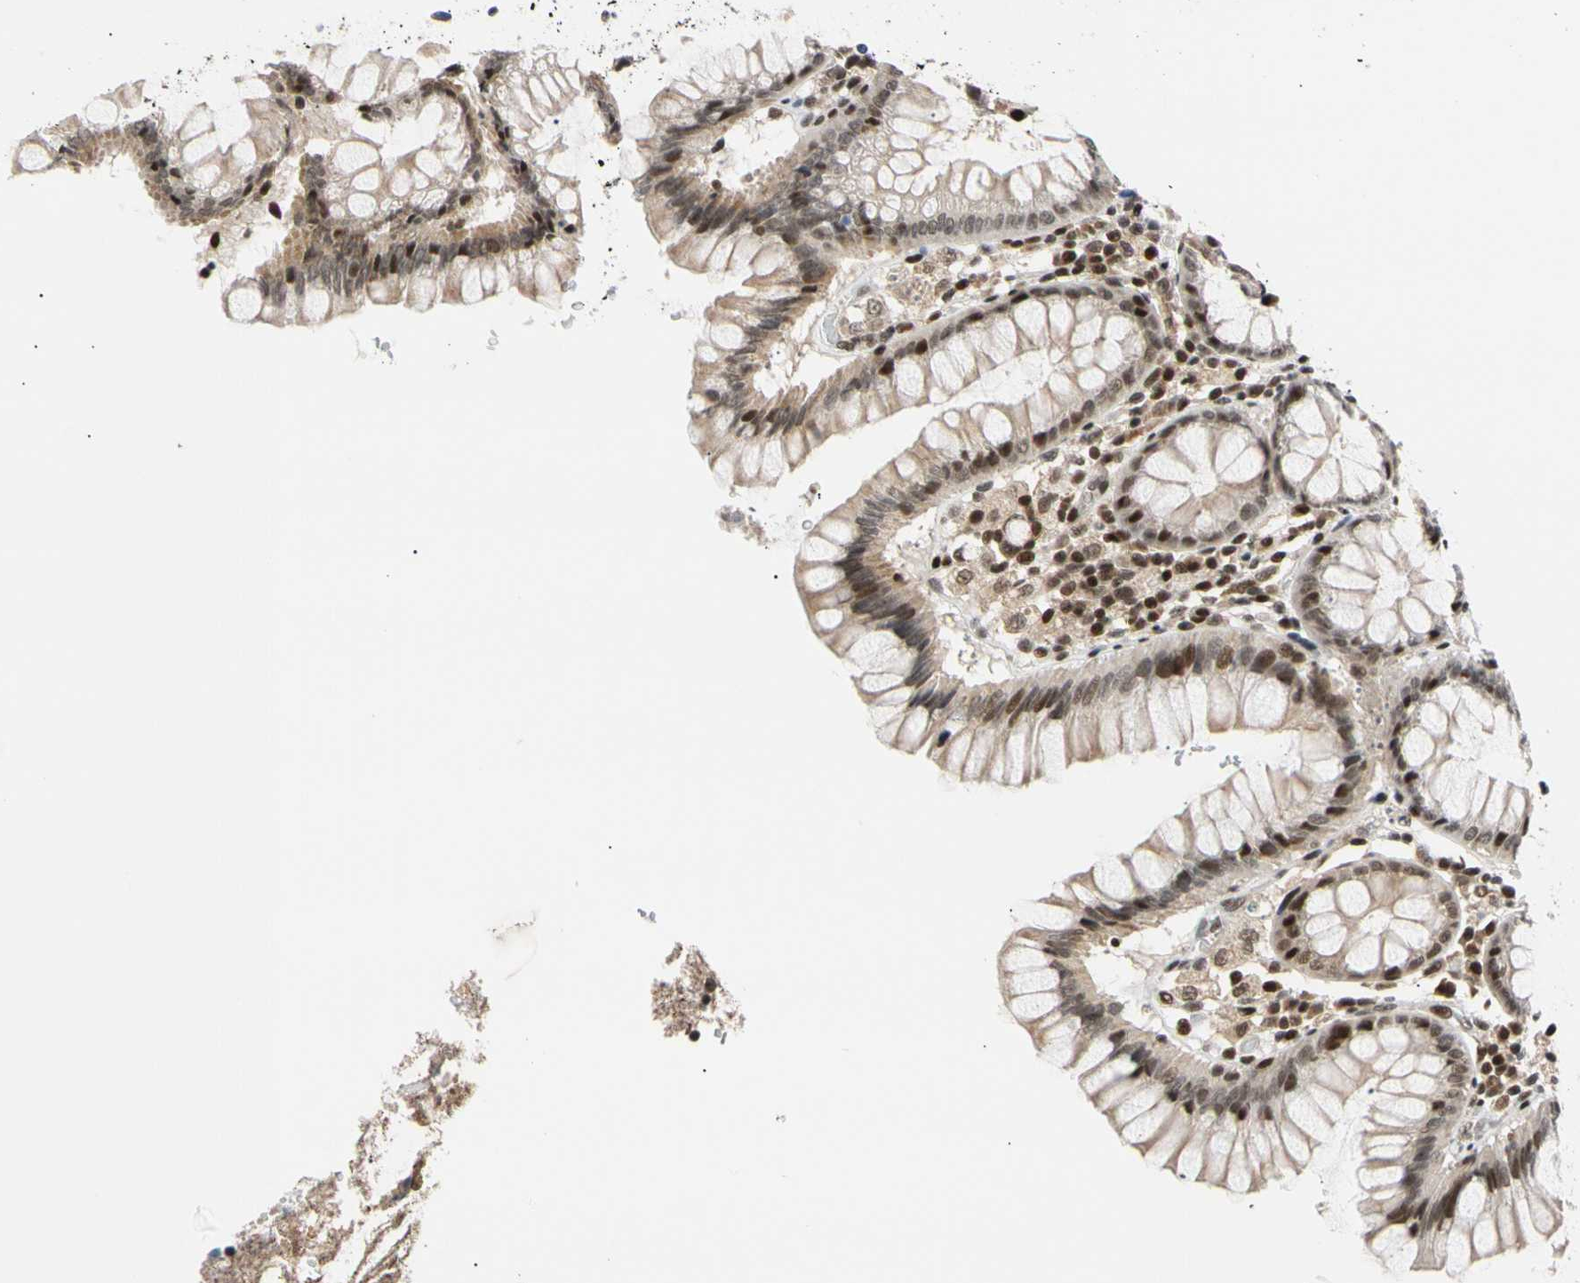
{"staining": {"intensity": "weak", "quantity": ">75%", "location": "nuclear"}, "tissue": "colon", "cell_type": "Endothelial cells", "image_type": "normal", "snomed": [{"axis": "morphology", "description": "Normal tissue, NOS"}, {"axis": "topography", "description": "Colon"}], "caption": "The image exhibits staining of benign colon, revealing weak nuclear protein positivity (brown color) within endothelial cells.", "gene": "E2F1", "patient": {"sex": "female", "age": 46}}